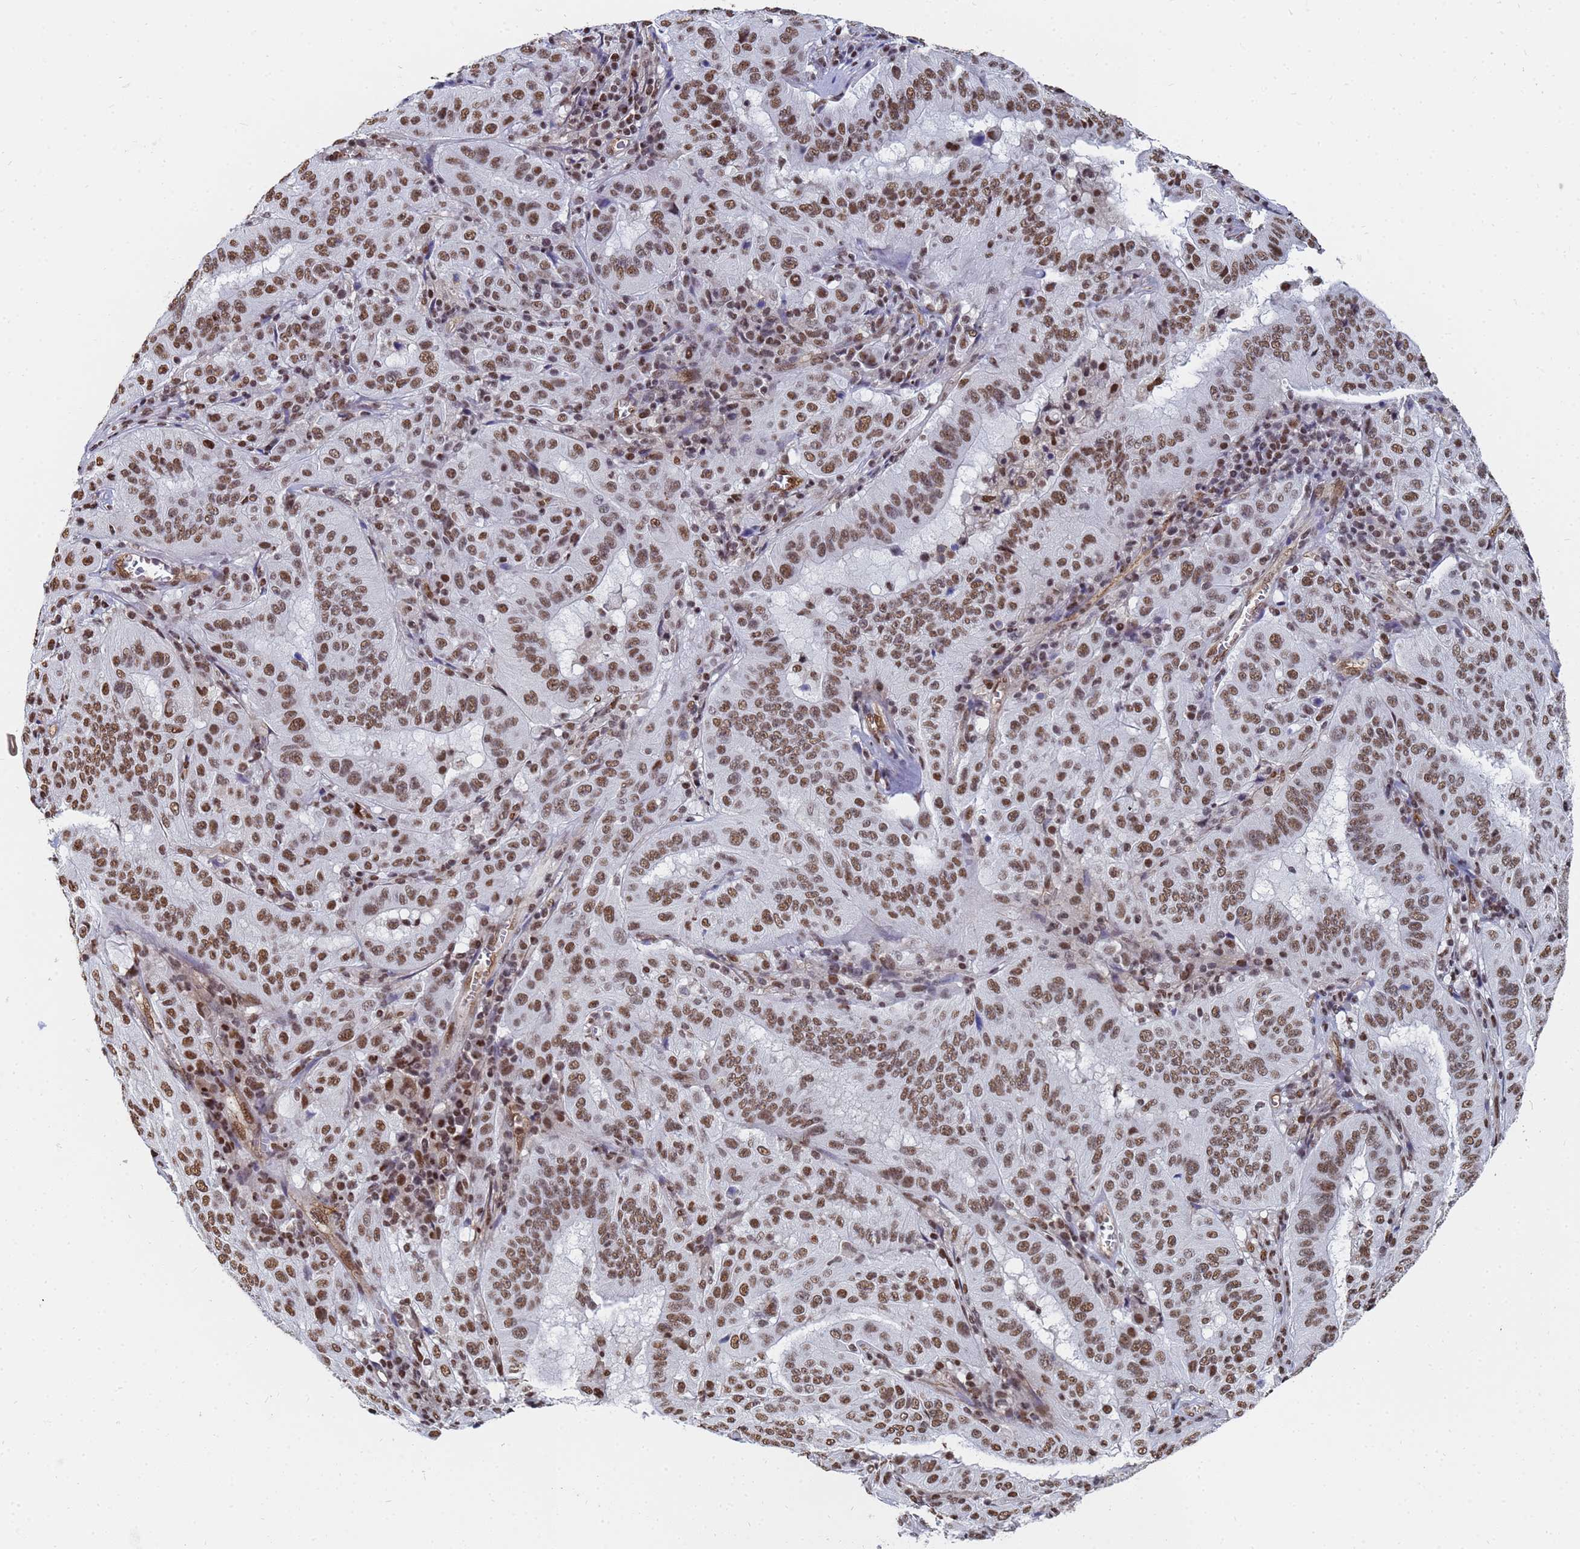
{"staining": {"intensity": "moderate", "quantity": ">75%", "location": "nuclear"}, "tissue": "pancreatic cancer", "cell_type": "Tumor cells", "image_type": "cancer", "snomed": [{"axis": "morphology", "description": "Adenocarcinoma, NOS"}, {"axis": "topography", "description": "Pancreas"}], "caption": "Human pancreatic cancer stained with a protein marker shows moderate staining in tumor cells.", "gene": "RAVER2", "patient": {"sex": "male", "age": 63}}